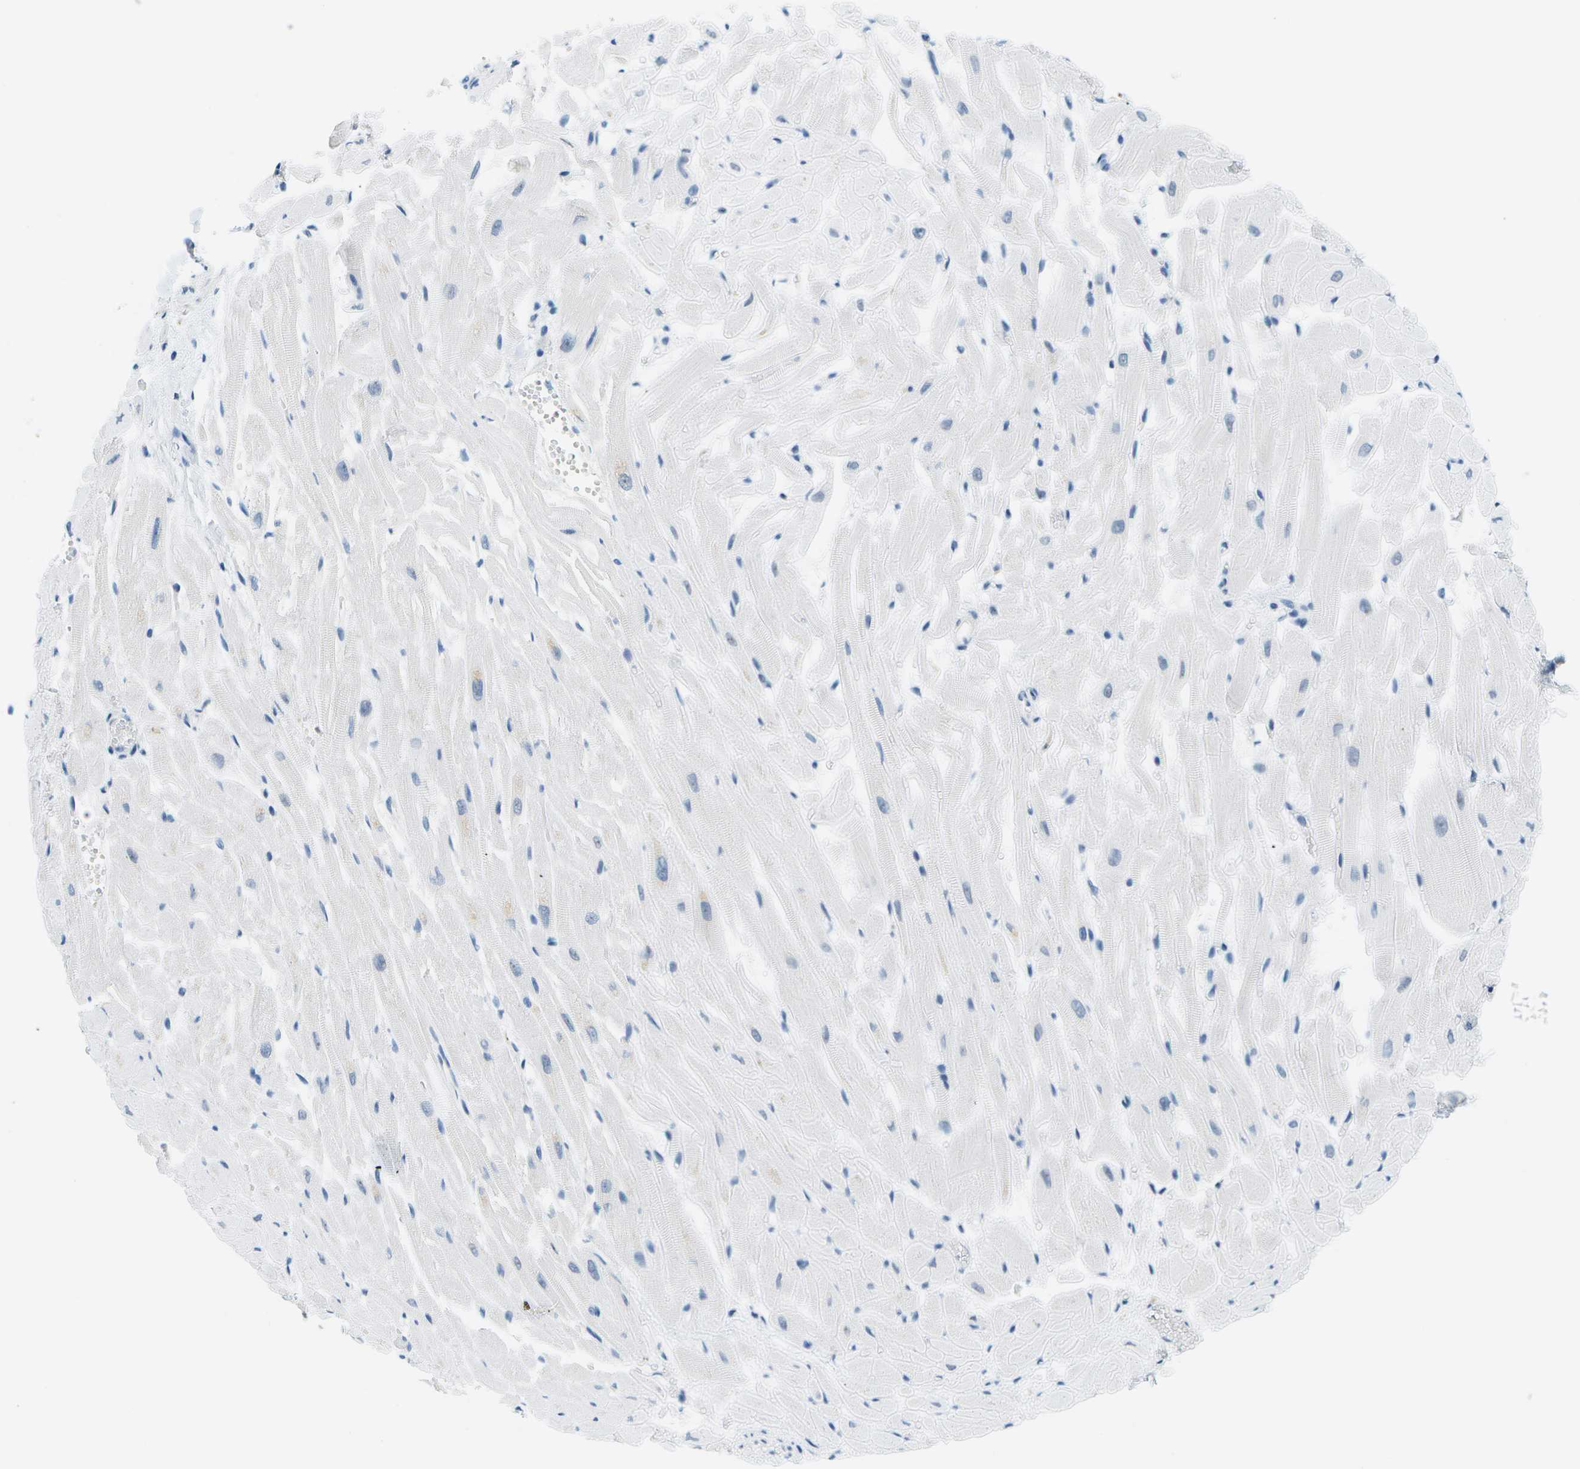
{"staining": {"intensity": "negative", "quantity": "none", "location": "none"}, "tissue": "heart muscle", "cell_type": "Cardiomyocytes", "image_type": "normal", "snomed": [{"axis": "morphology", "description": "Normal tissue, NOS"}, {"axis": "topography", "description": "Heart"}], "caption": "IHC photomicrograph of unremarkable human heart muscle stained for a protein (brown), which exhibits no positivity in cardiomyocytes.", "gene": "PITHD1", "patient": {"sex": "female", "age": 19}}